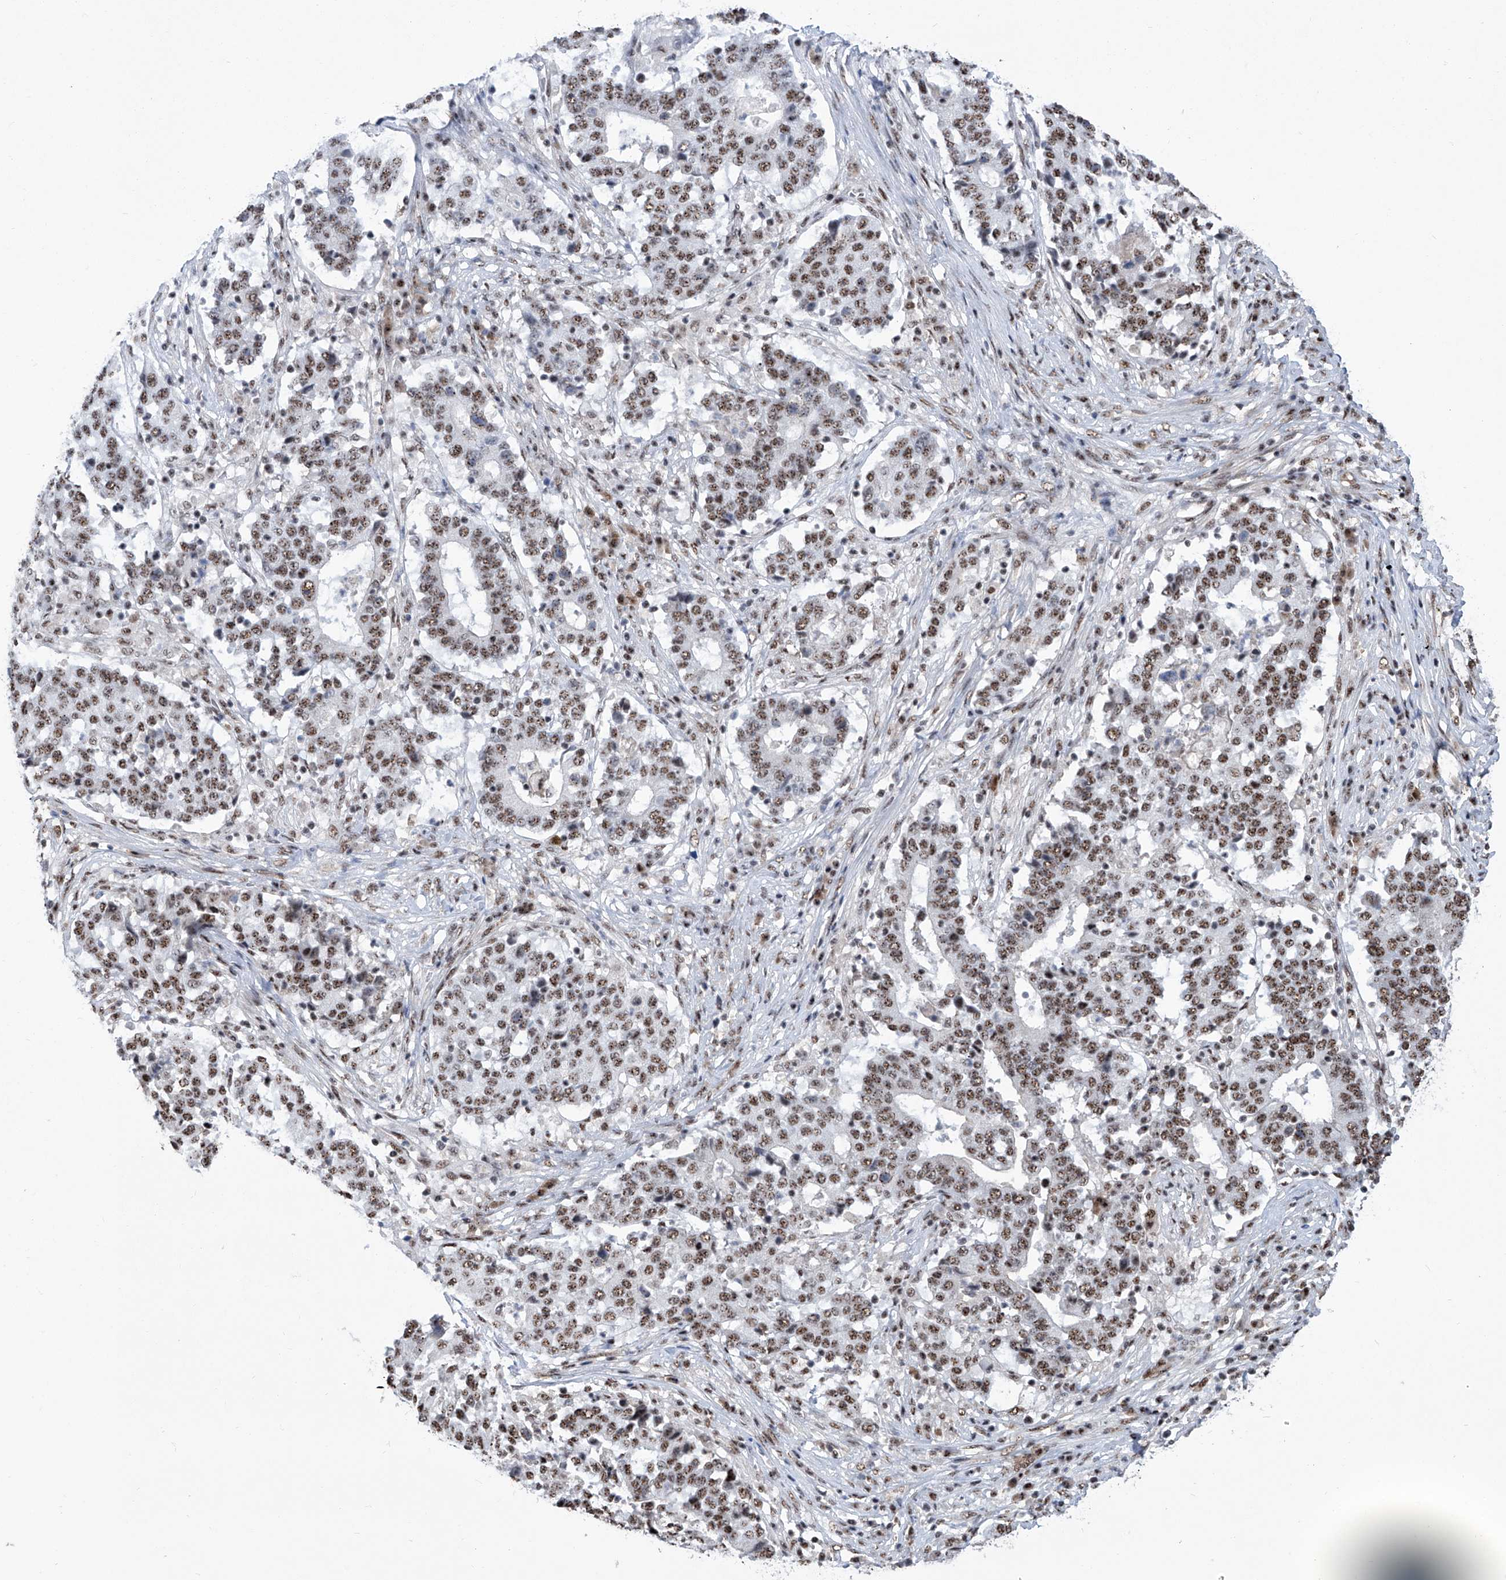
{"staining": {"intensity": "moderate", "quantity": ">75%", "location": "nuclear"}, "tissue": "stomach cancer", "cell_type": "Tumor cells", "image_type": "cancer", "snomed": [{"axis": "morphology", "description": "Adenocarcinoma, NOS"}, {"axis": "topography", "description": "Stomach"}], "caption": "The histopathology image reveals a brown stain indicating the presence of a protein in the nuclear of tumor cells in stomach cancer. (DAB IHC, brown staining for protein, blue staining for nuclei).", "gene": "FBXL4", "patient": {"sex": "male", "age": 59}}